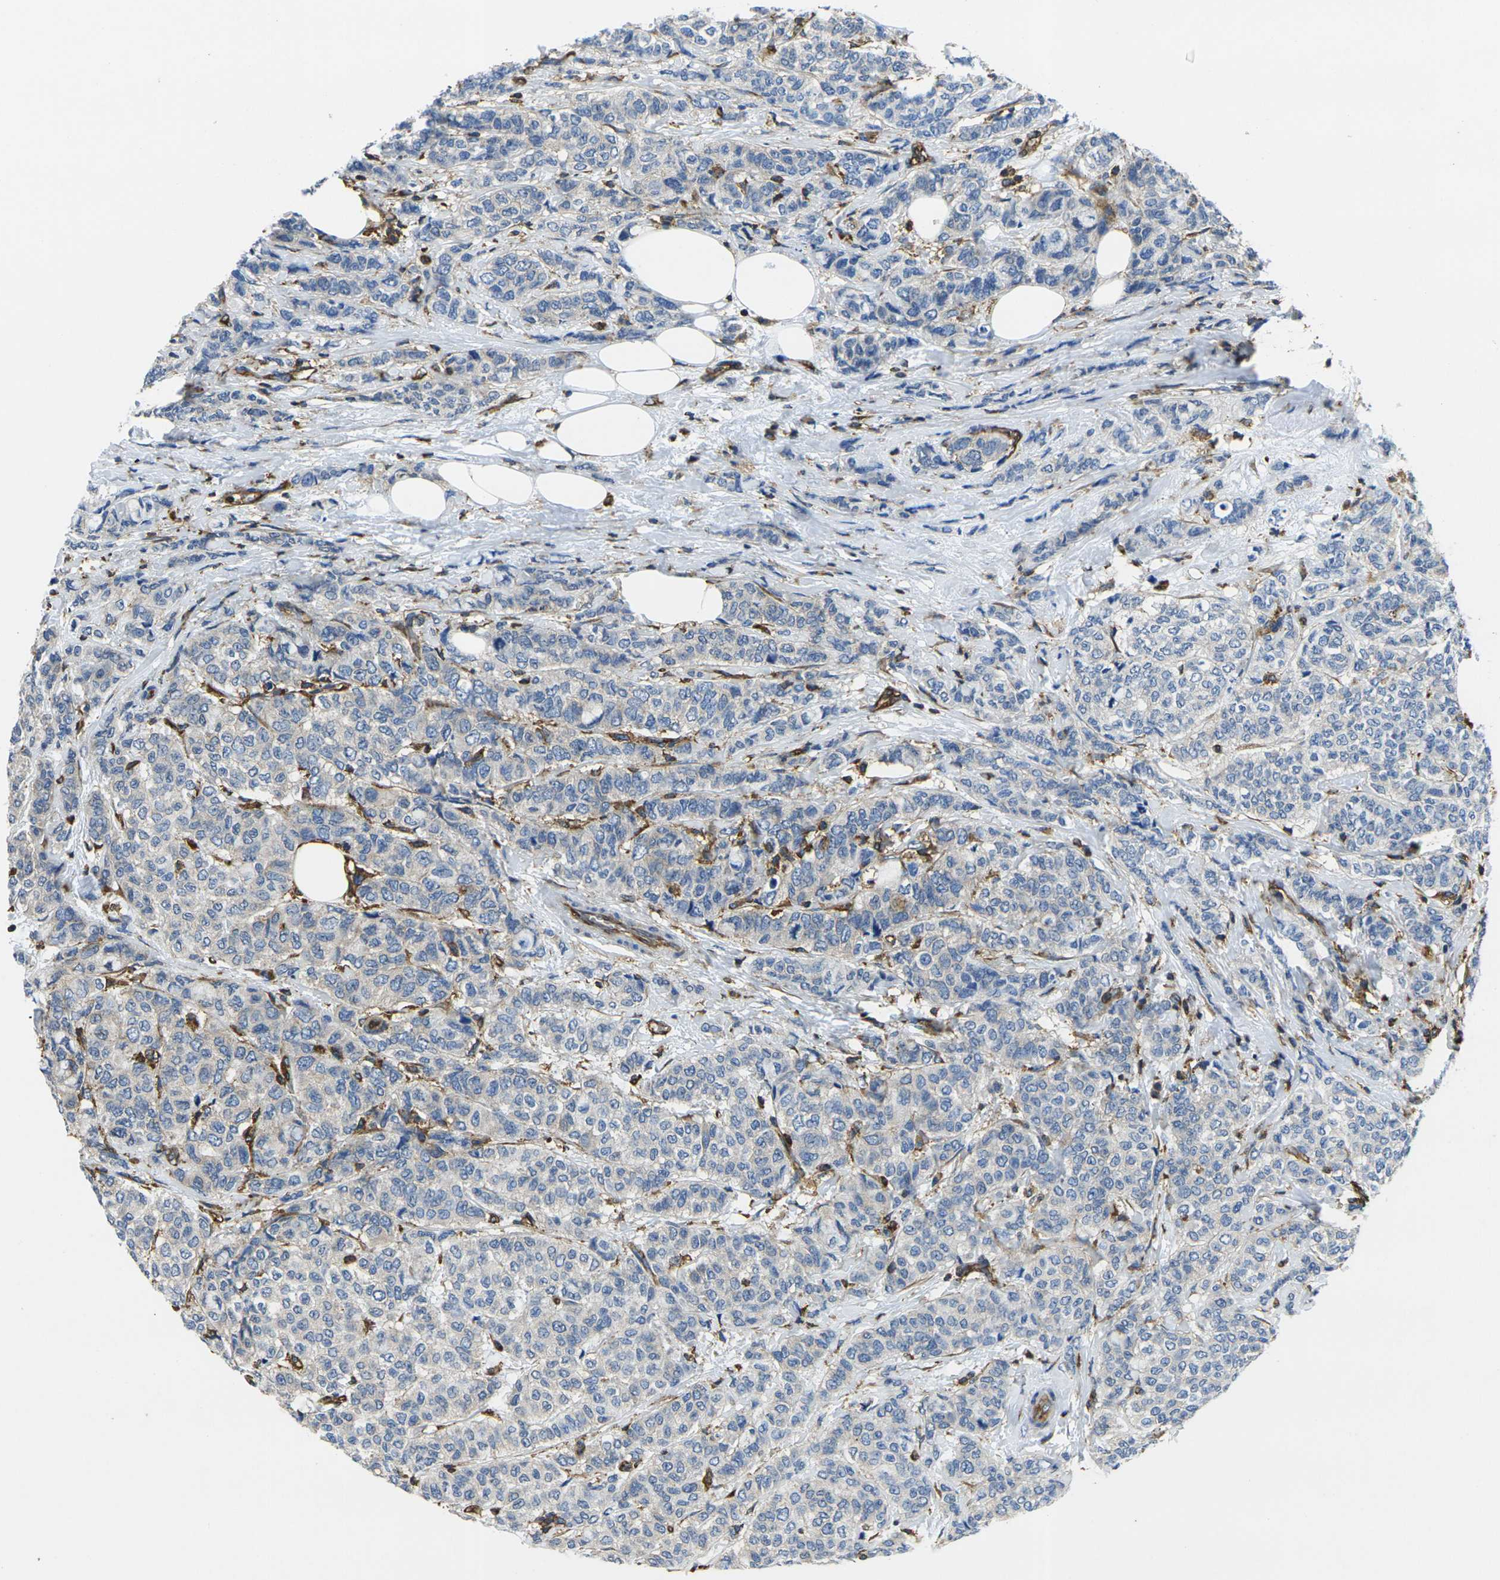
{"staining": {"intensity": "negative", "quantity": "none", "location": "none"}, "tissue": "breast cancer", "cell_type": "Tumor cells", "image_type": "cancer", "snomed": [{"axis": "morphology", "description": "Lobular carcinoma"}, {"axis": "topography", "description": "Breast"}], "caption": "Immunohistochemistry histopathology image of neoplastic tissue: human breast cancer (lobular carcinoma) stained with DAB exhibits no significant protein expression in tumor cells.", "gene": "FAM110D", "patient": {"sex": "female", "age": 60}}